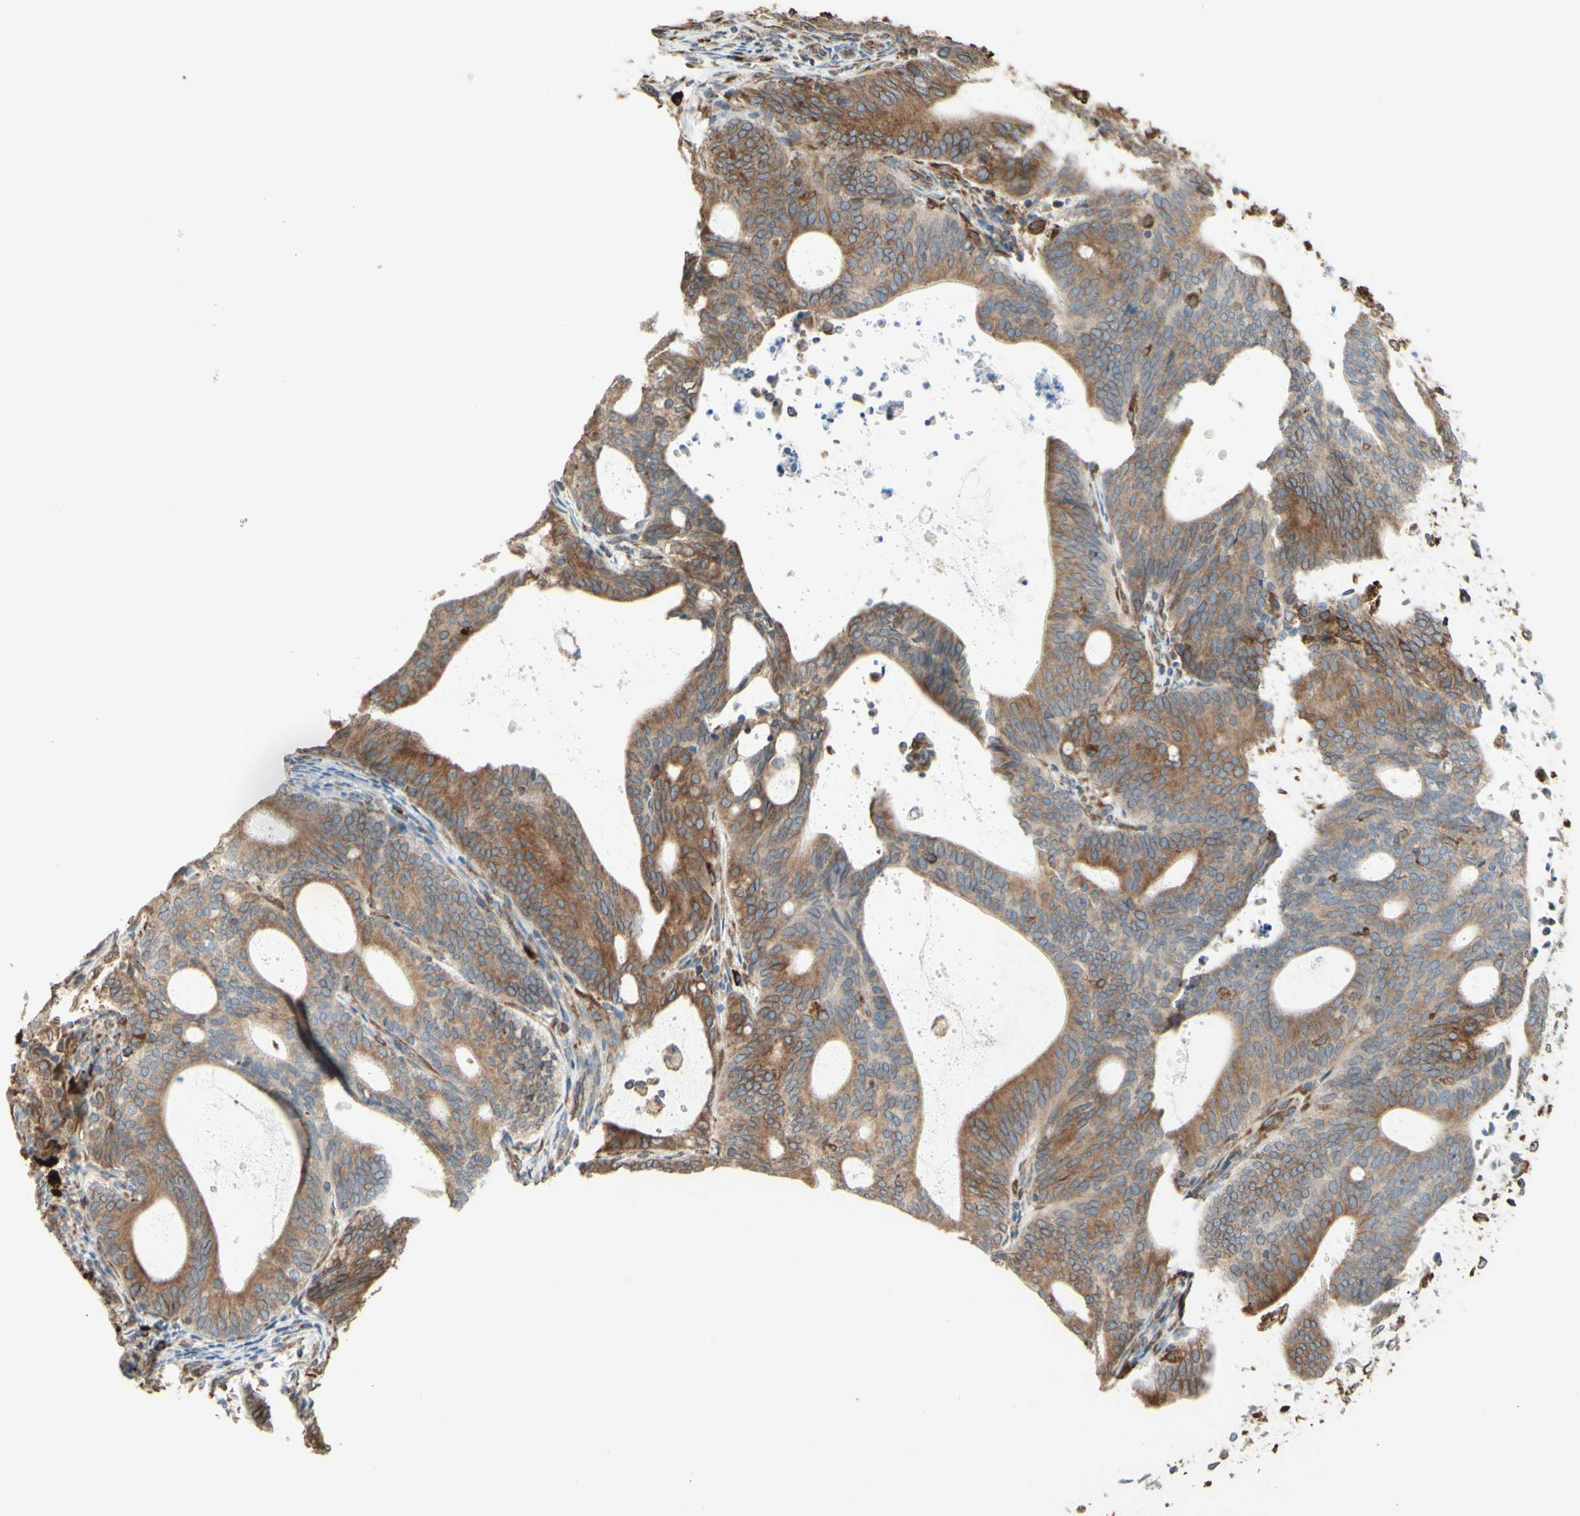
{"staining": {"intensity": "moderate", "quantity": ">75%", "location": "cytoplasmic/membranous"}, "tissue": "endometrial cancer", "cell_type": "Tumor cells", "image_type": "cancer", "snomed": [{"axis": "morphology", "description": "Adenocarcinoma, NOS"}, {"axis": "topography", "description": "Uterus"}], "caption": "Endometrial adenocarcinoma stained for a protein reveals moderate cytoplasmic/membranous positivity in tumor cells.", "gene": "DNAJB11", "patient": {"sex": "female", "age": 83}}